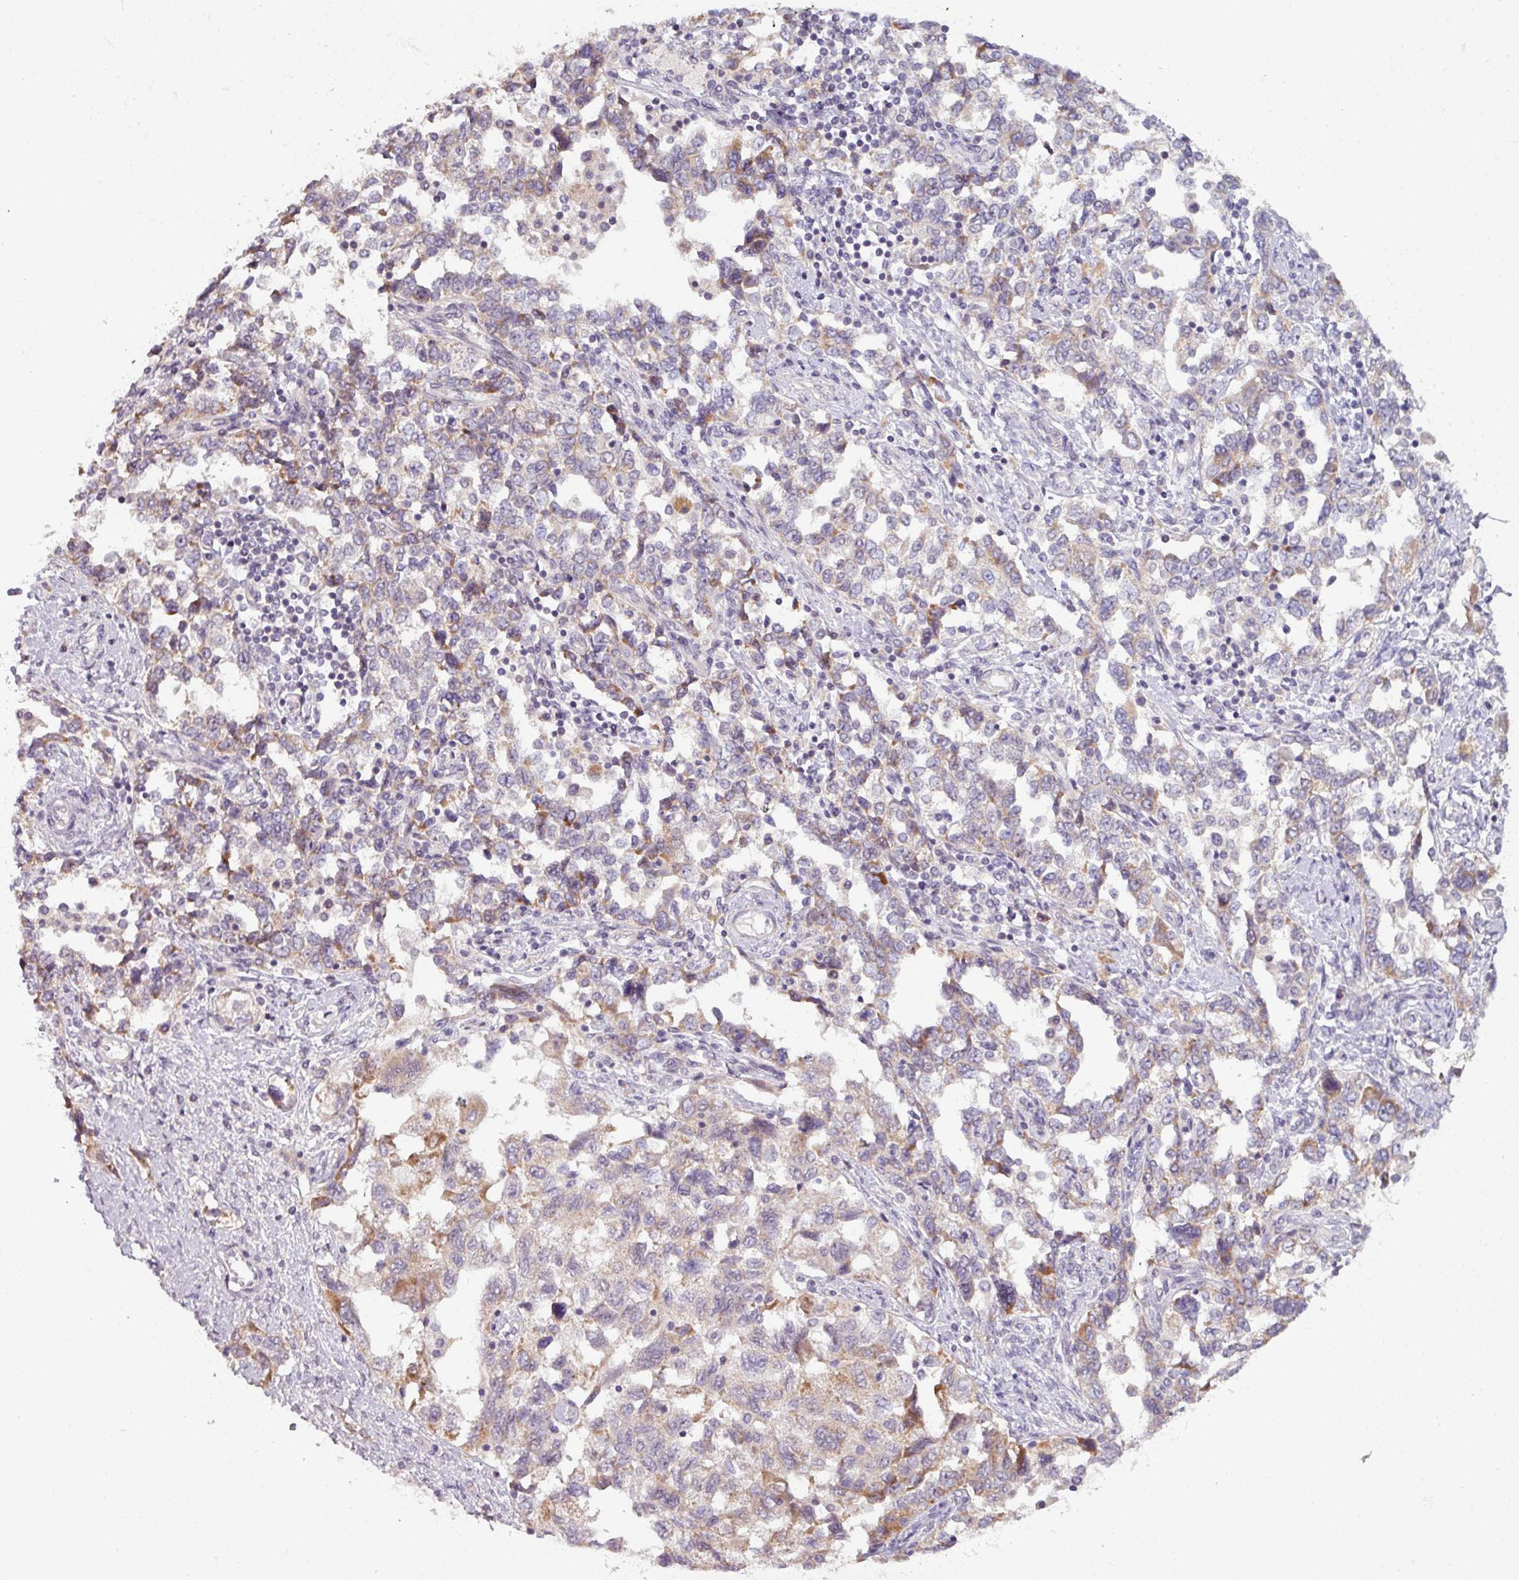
{"staining": {"intensity": "weak", "quantity": "25%-75%", "location": "cytoplasmic/membranous"}, "tissue": "ovarian cancer", "cell_type": "Tumor cells", "image_type": "cancer", "snomed": [{"axis": "morphology", "description": "Carcinoma, NOS"}, {"axis": "morphology", "description": "Cystadenocarcinoma, serous, NOS"}, {"axis": "topography", "description": "Ovary"}], "caption": "A high-resolution micrograph shows IHC staining of ovarian cancer, which shows weak cytoplasmic/membranous positivity in about 25%-75% of tumor cells.", "gene": "OGFOD3", "patient": {"sex": "female", "age": 69}}